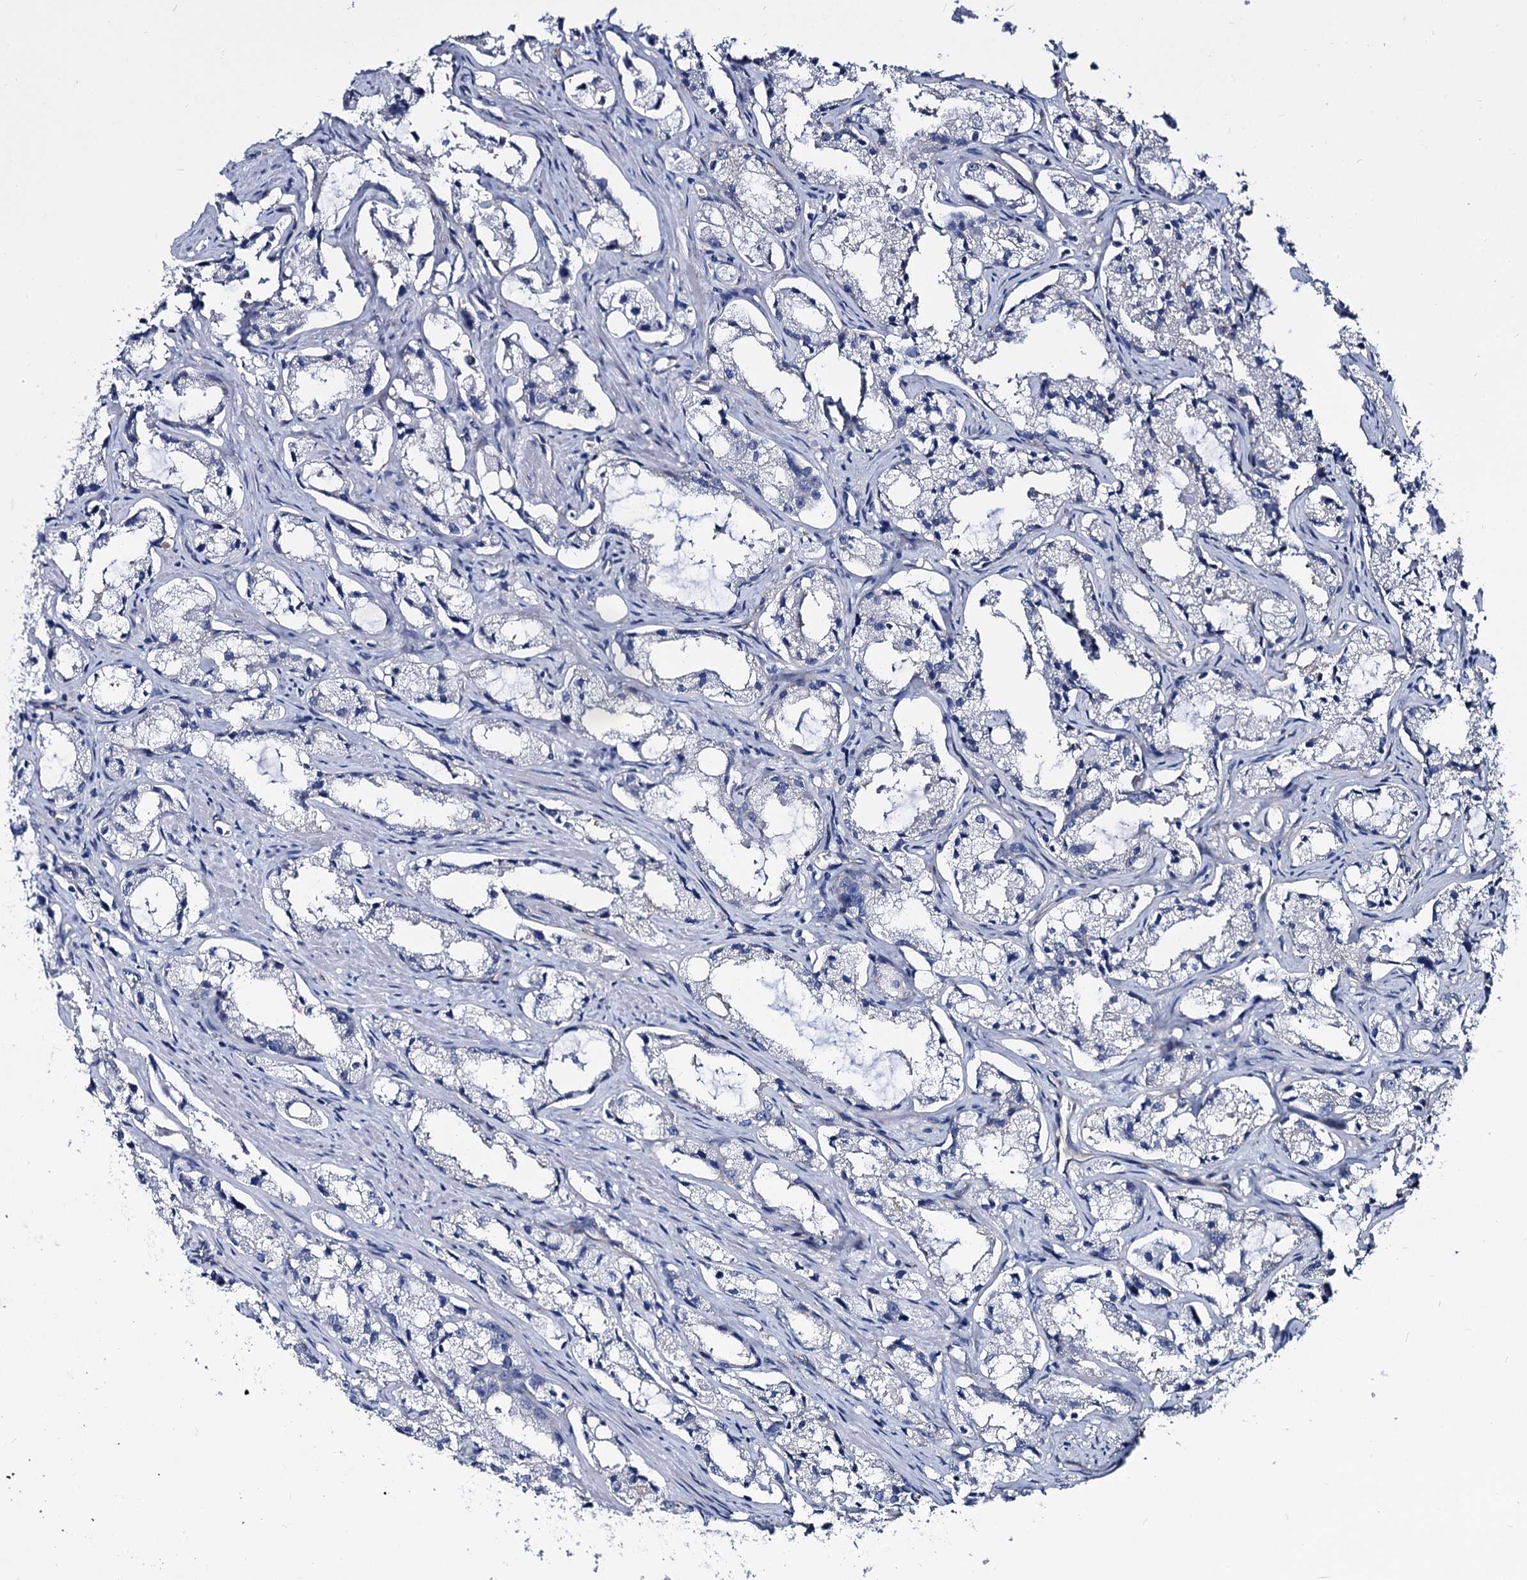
{"staining": {"intensity": "negative", "quantity": "none", "location": "none"}, "tissue": "prostate cancer", "cell_type": "Tumor cells", "image_type": "cancer", "snomed": [{"axis": "morphology", "description": "Adenocarcinoma, High grade"}, {"axis": "topography", "description": "Prostate"}], "caption": "Tumor cells are negative for brown protein staining in prostate cancer. (Brightfield microscopy of DAB (3,3'-diaminobenzidine) immunohistochemistry at high magnification).", "gene": "CBFB", "patient": {"sex": "male", "age": 66}}